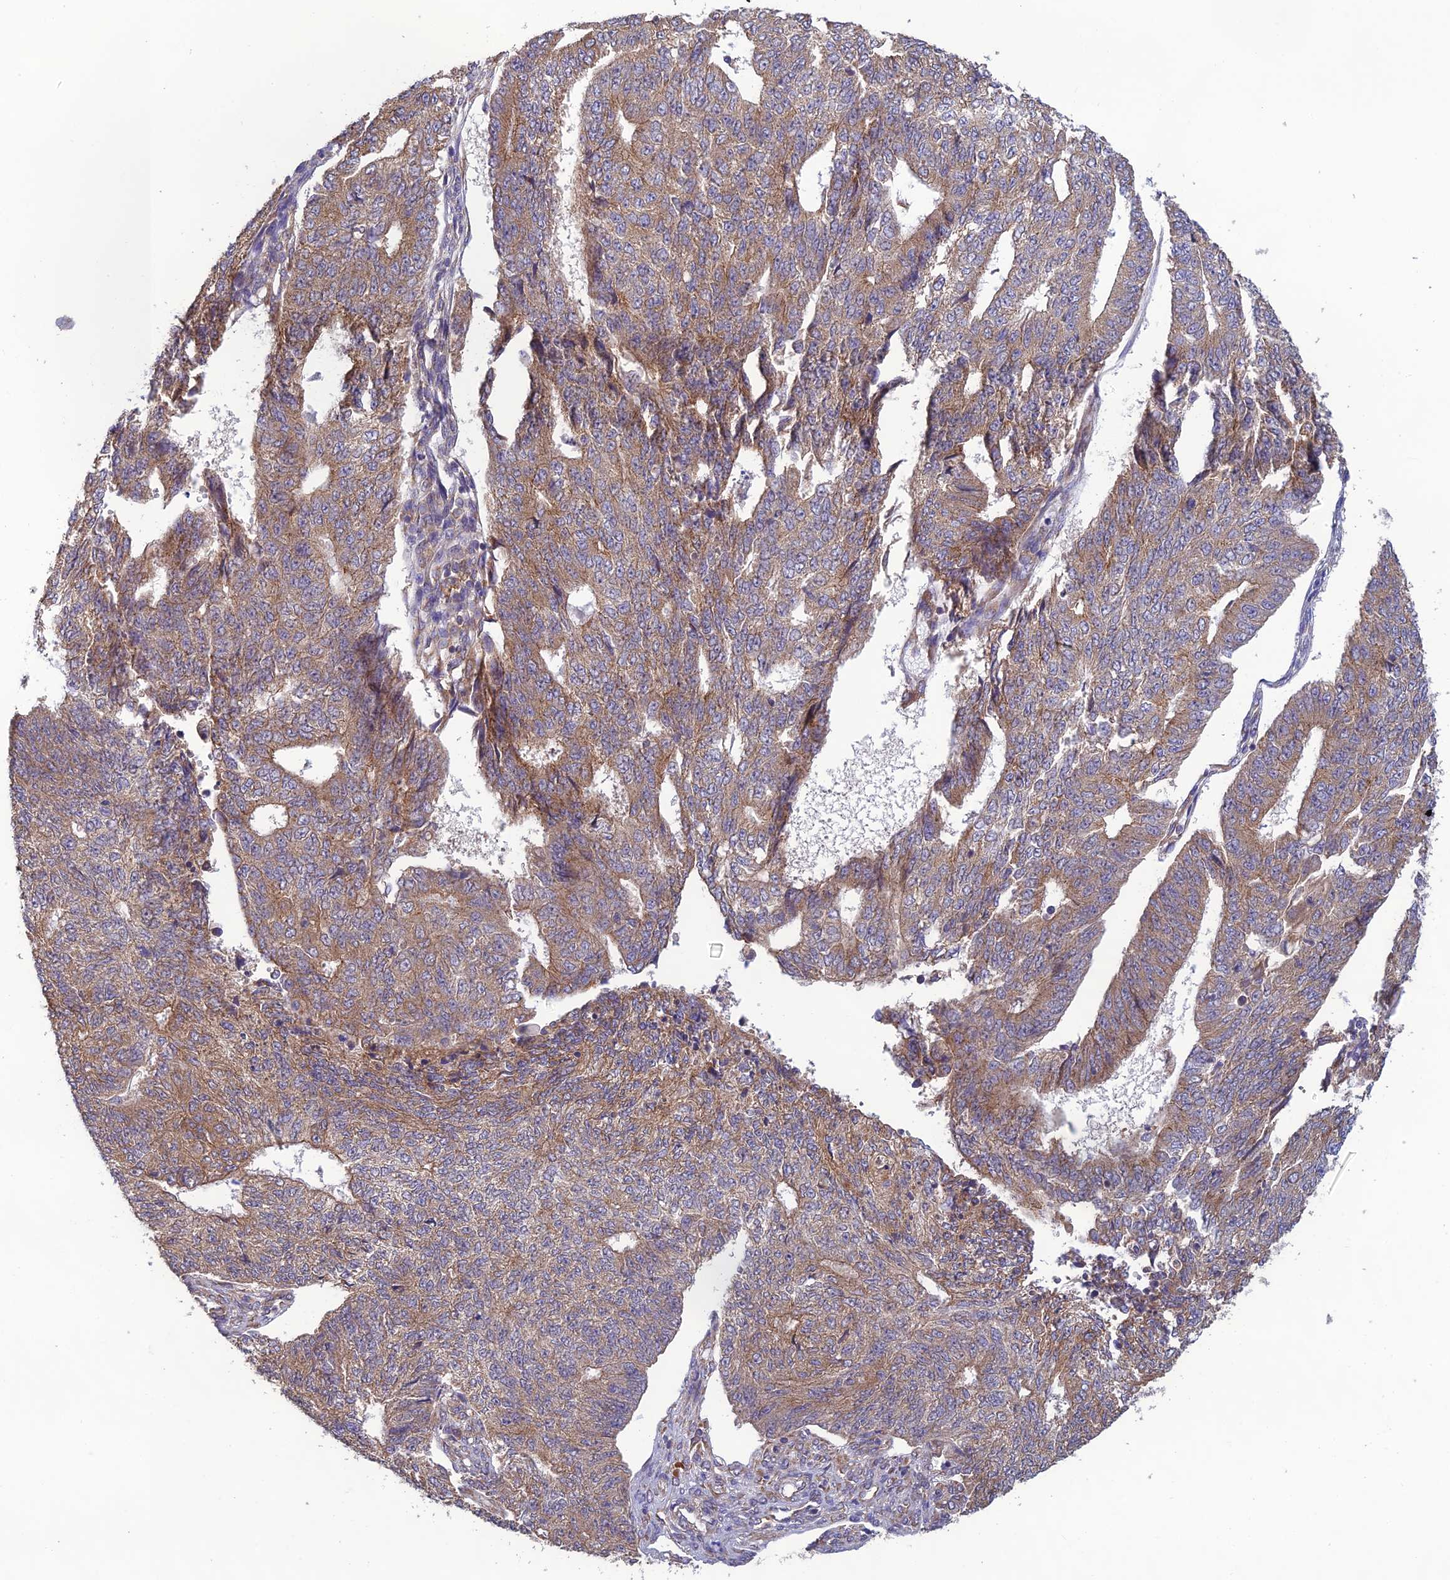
{"staining": {"intensity": "moderate", "quantity": ">75%", "location": "cytoplasmic/membranous"}, "tissue": "endometrial cancer", "cell_type": "Tumor cells", "image_type": "cancer", "snomed": [{"axis": "morphology", "description": "Adenocarcinoma, NOS"}, {"axis": "topography", "description": "Endometrium"}], "caption": "Brown immunohistochemical staining in human adenocarcinoma (endometrial) reveals moderate cytoplasmic/membranous positivity in approximately >75% of tumor cells. (Brightfield microscopy of DAB IHC at high magnification).", "gene": "MRNIP", "patient": {"sex": "female", "age": 32}}